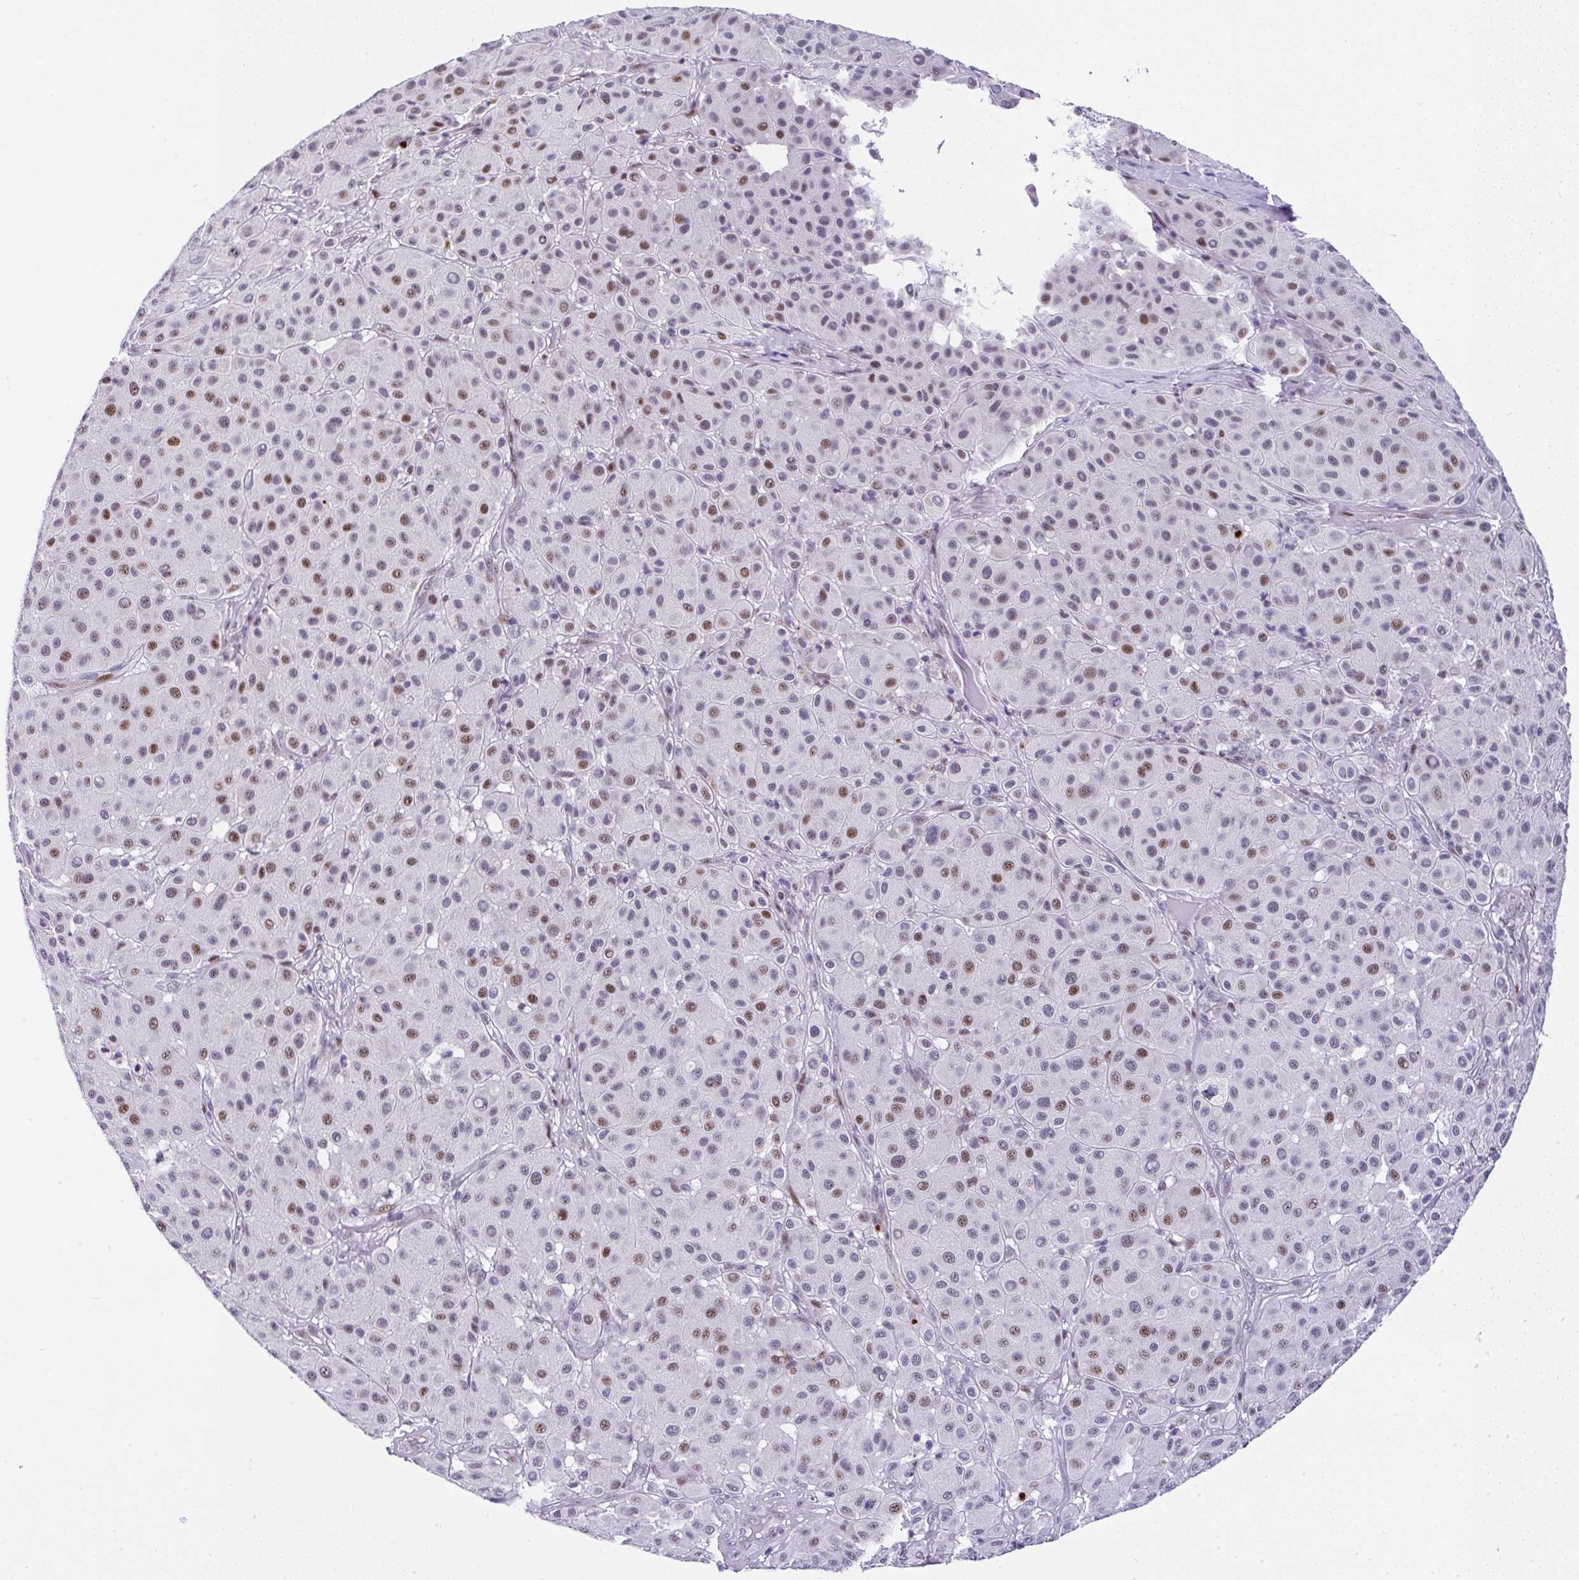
{"staining": {"intensity": "moderate", "quantity": "25%-75%", "location": "nuclear"}, "tissue": "melanoma", "cell_type": "Tumor cells", "image_type": "cancer", "snomed": [{"axis": "morphology", "description": "Malignant melanoma, Metastatic site"}, {"axis": "topography", "description": "Smooth muscle"}], "caption": "The image displays a brown stain indicating the presence of a protein in the nuclear of tumor cells in malignant melanoma (metastatic site). The staining was performed using DAB (3,3'-diaminobenzidine), with brown indicating positive protein expression. Nuclei are stained blue with hematoxylin.", "gene": "NR1D2", "patient": {"sex": "male", "age": 41}}